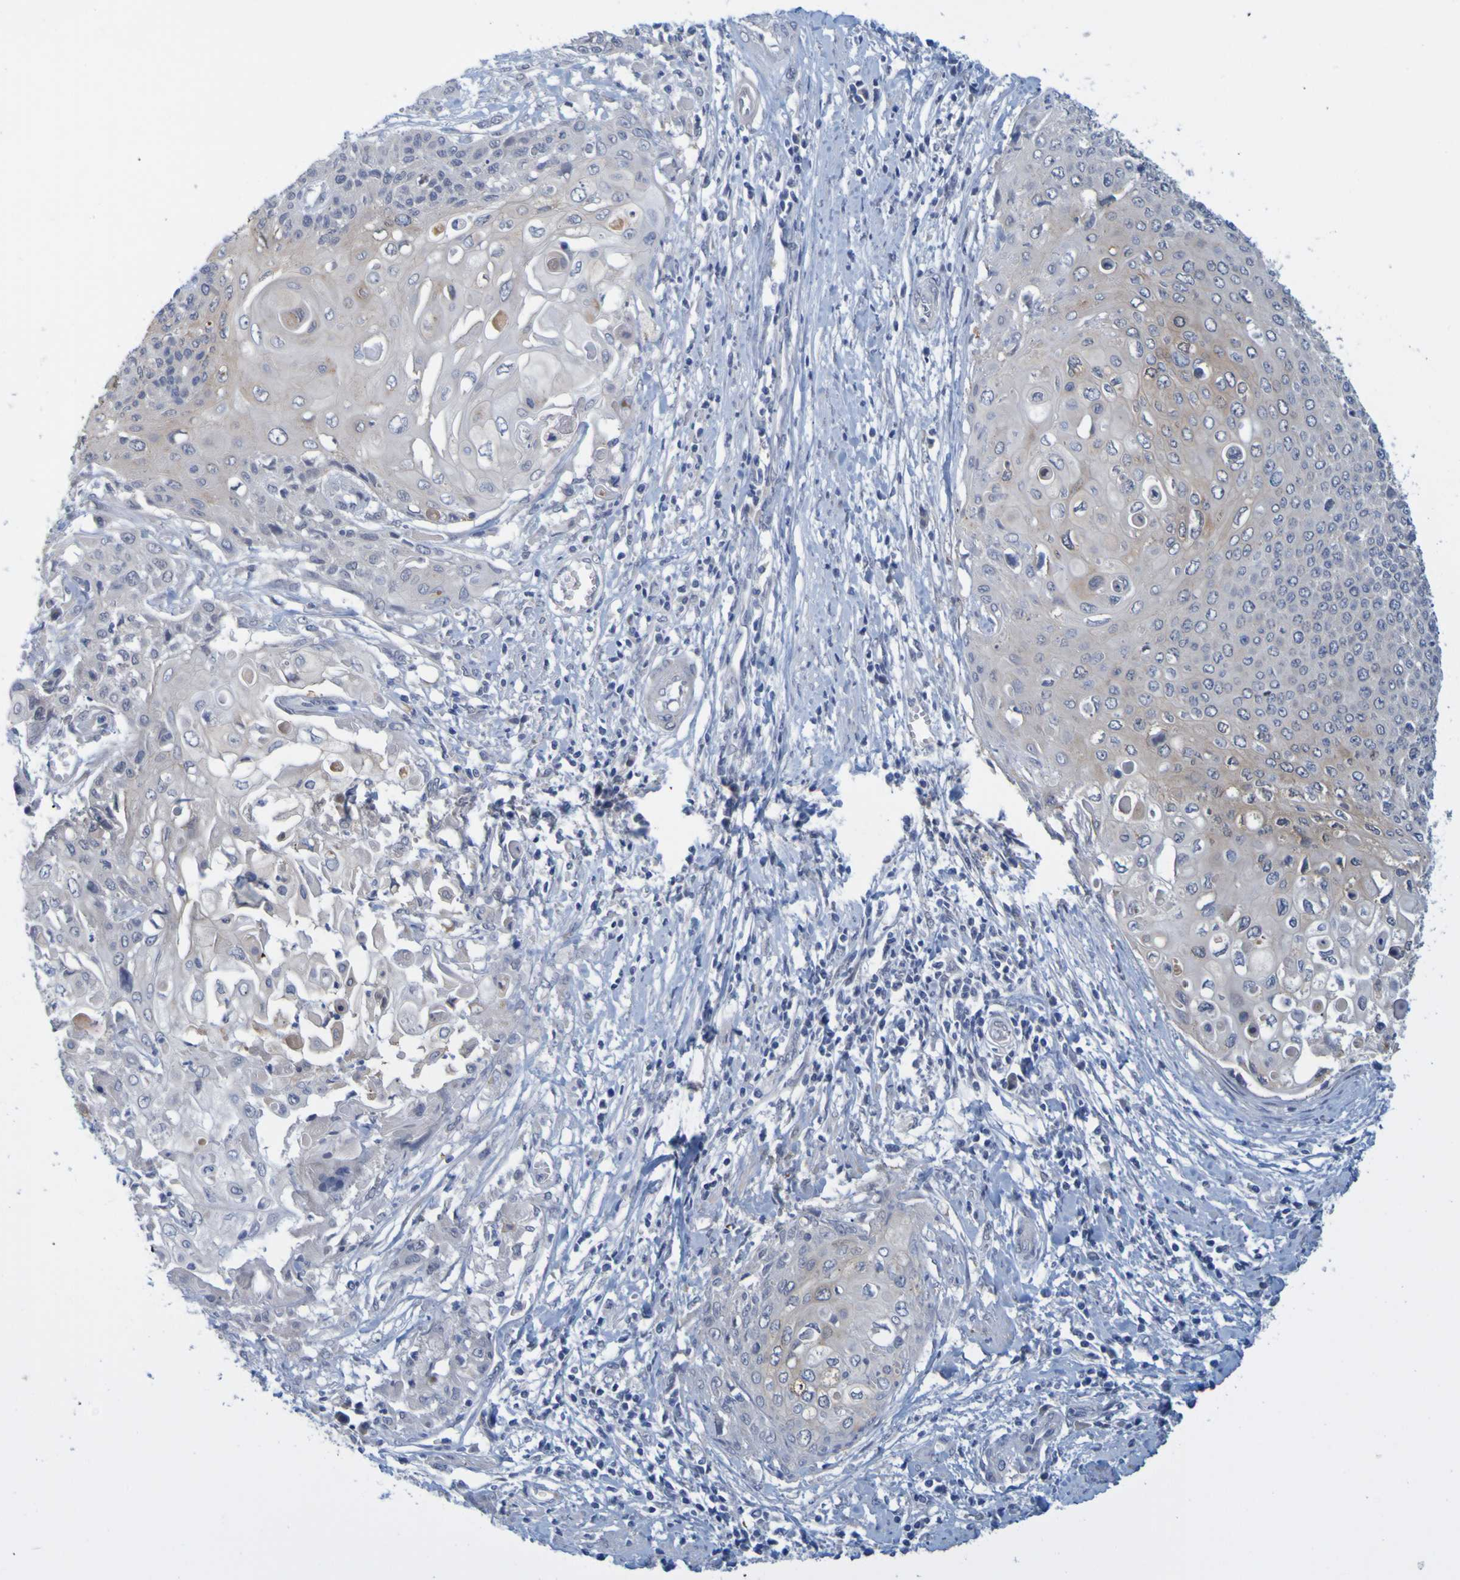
{"staining": {"intensity": "negative", "quantity": "none", "location": "none"}, "tissue": "cervical cancer", "cell_type": "Tumor cells", "image_type": "cancer", "snomed": [{"axis": "morphology", "description": "Squamous cell carcinoma, NOS"}, {"axis": "topography", "description": "Cervix"}], "caption": "An IHC photomicrograph of cervical cancer is shown. There is no staining in tumor cells of cervical cancer.", "gene": "ENDOU", "patient": {"sex": "female", "age": 39}}